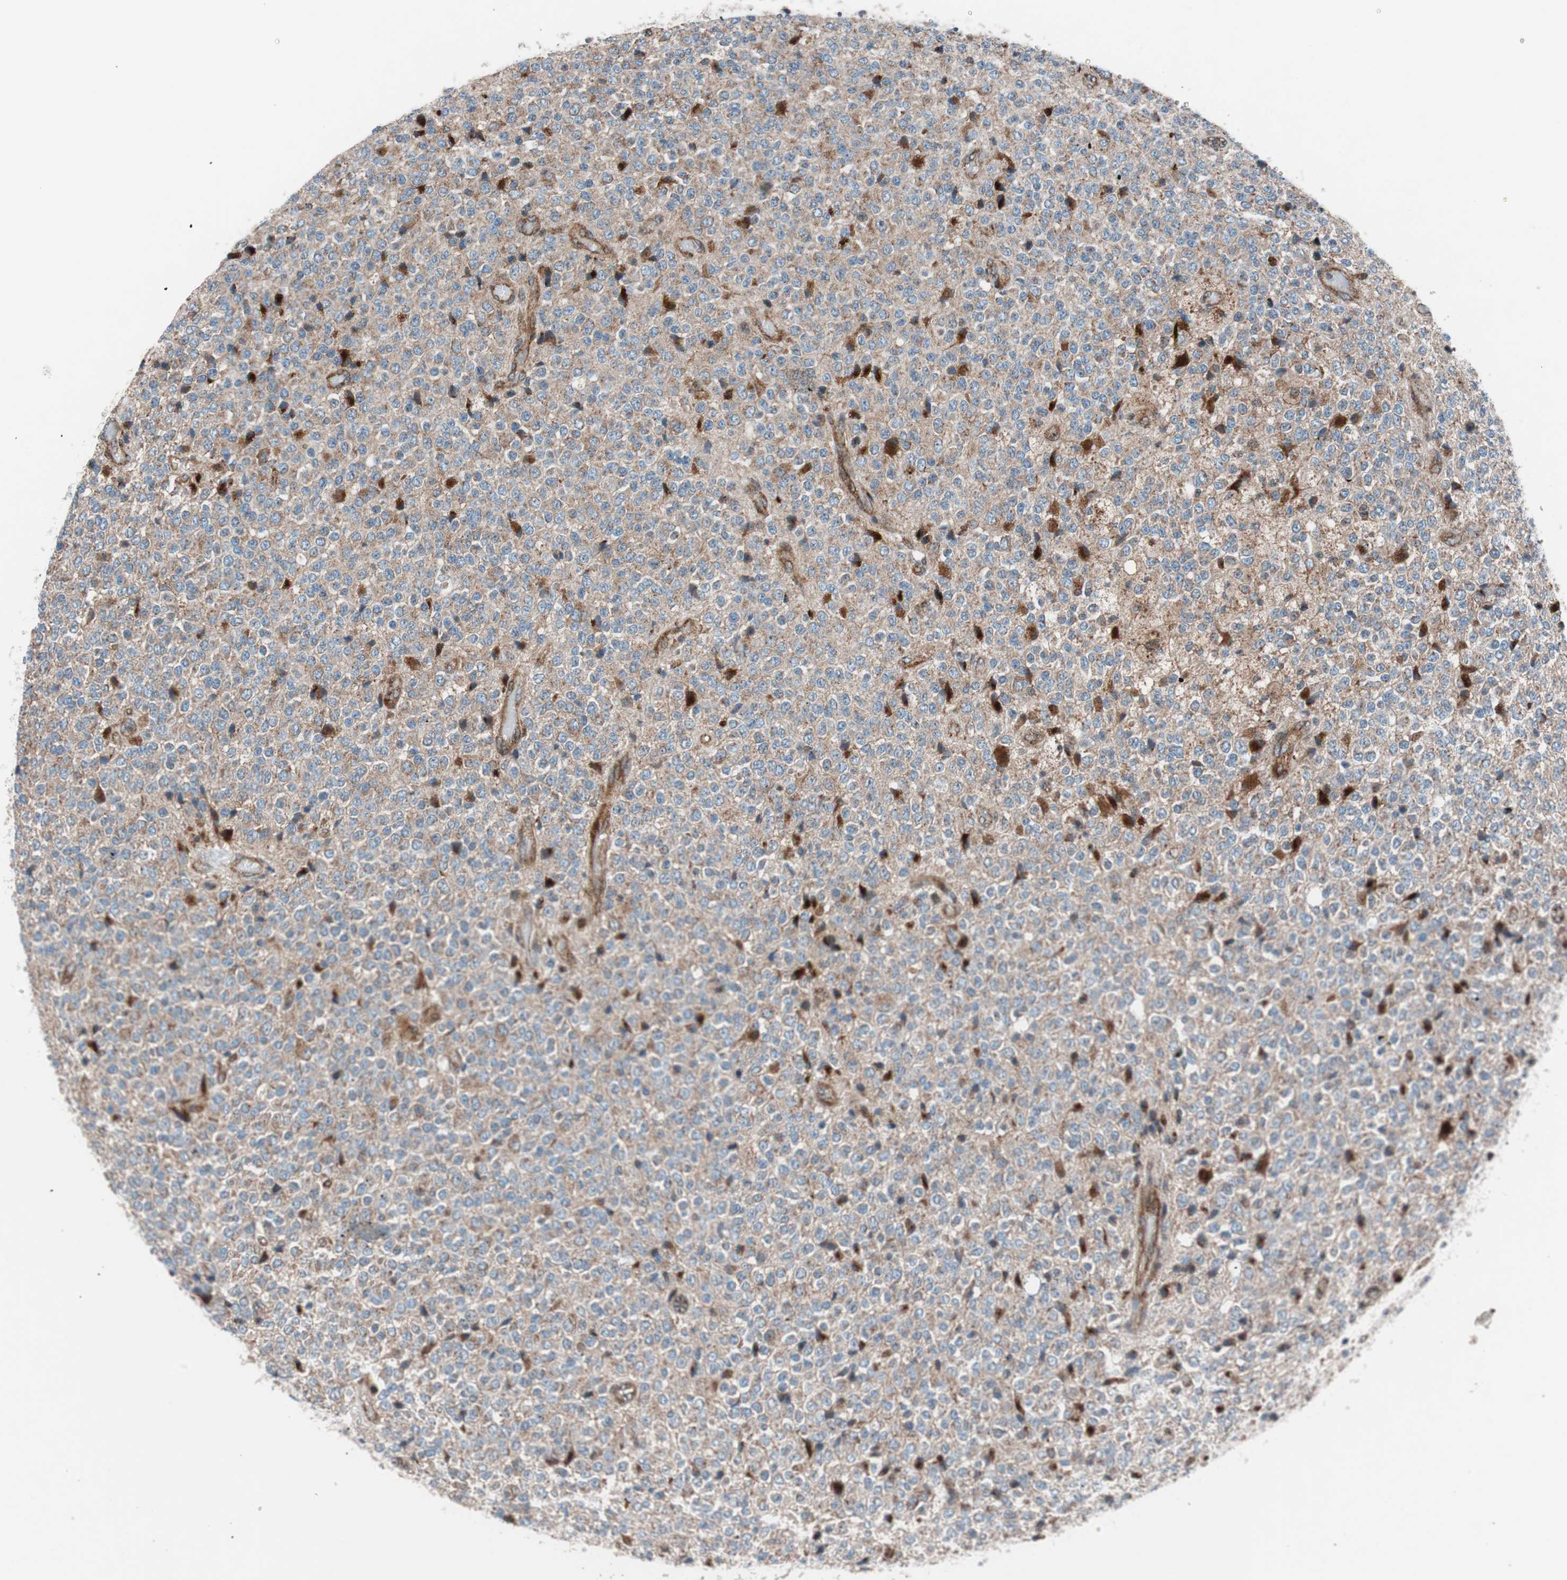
{"staining": {"intensity": "weak", "quantity": ">75%", "location": "cytoplasmic/membranous"}, "tissue": "glioma", "cell_type": "Tumor cells", "image_type": "cancer", "snomed": [{"axis": "morphology", "description": "Glioma, malignant, High grade"}, {"axis": "topography", "description": "pancreas cauda"}], "caption": "Protein expression analysis of high-grade glioma (malignant) shows weak cytoplasmic/membranous staining in about >75% of tumor cells.", "gene": "CCL14", "patient": {"sex": "male", "age": 60}}